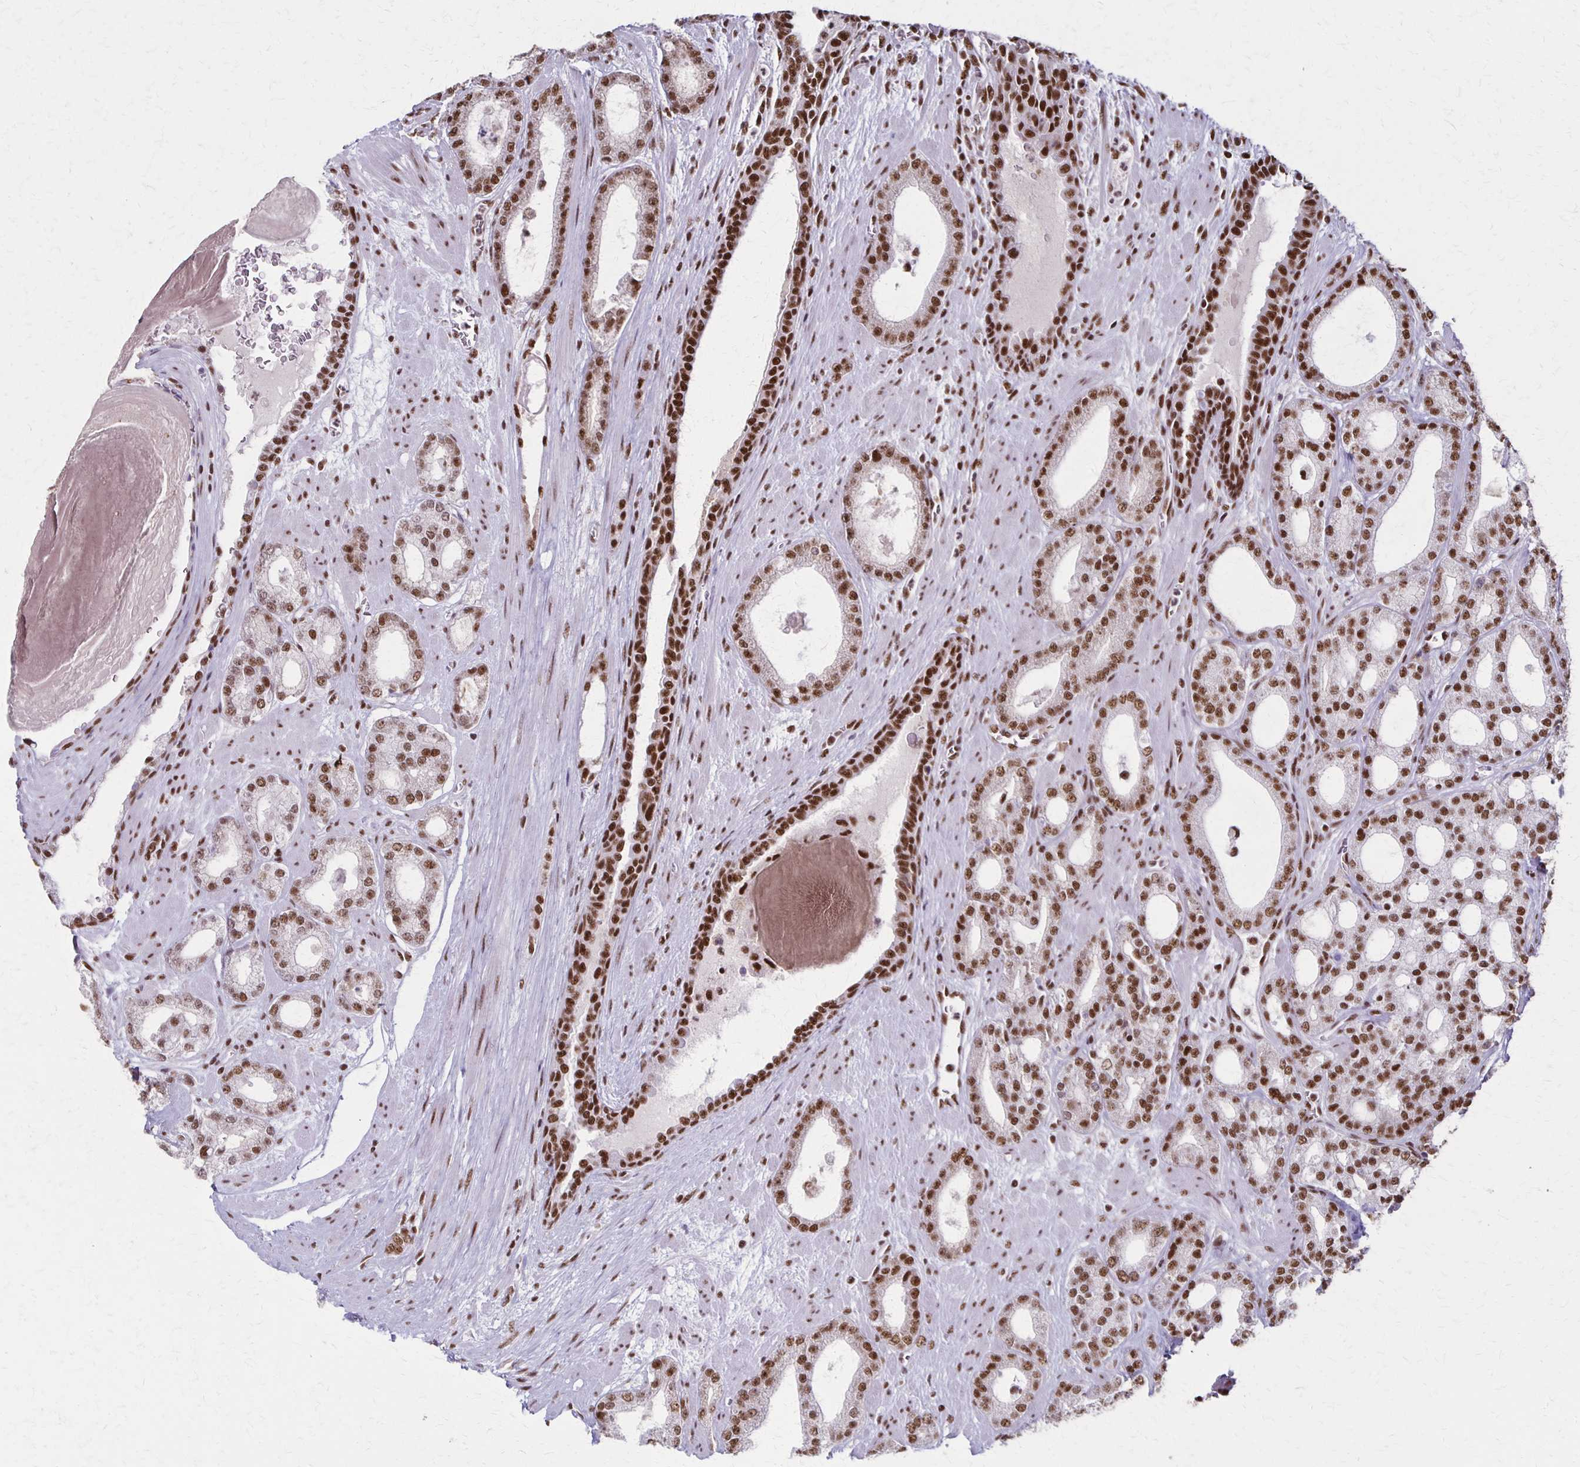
{"staining": {"intensity": "moderate", "quantity": ">75%", "location": "nuclear"}, "tissue": "prostate cancer", "cell_type": "Tumor cells", "image_type": "cancer", "snomed": [{"axis": "morphology", "description": "Adenocarcinoma, High grade"}, {"axis": "topography", "description": "Prostate"}], "caption": "High-power microscopy captured an immunohistochemistry (IHC) histopathology image of prostate cancer (adenocarcinoma (high-grade)), revealing moderate nuclear staining in about >75% of tumor cells.", "gene": "XRCC6", "patient": {"sex": "male", "age": 64}}